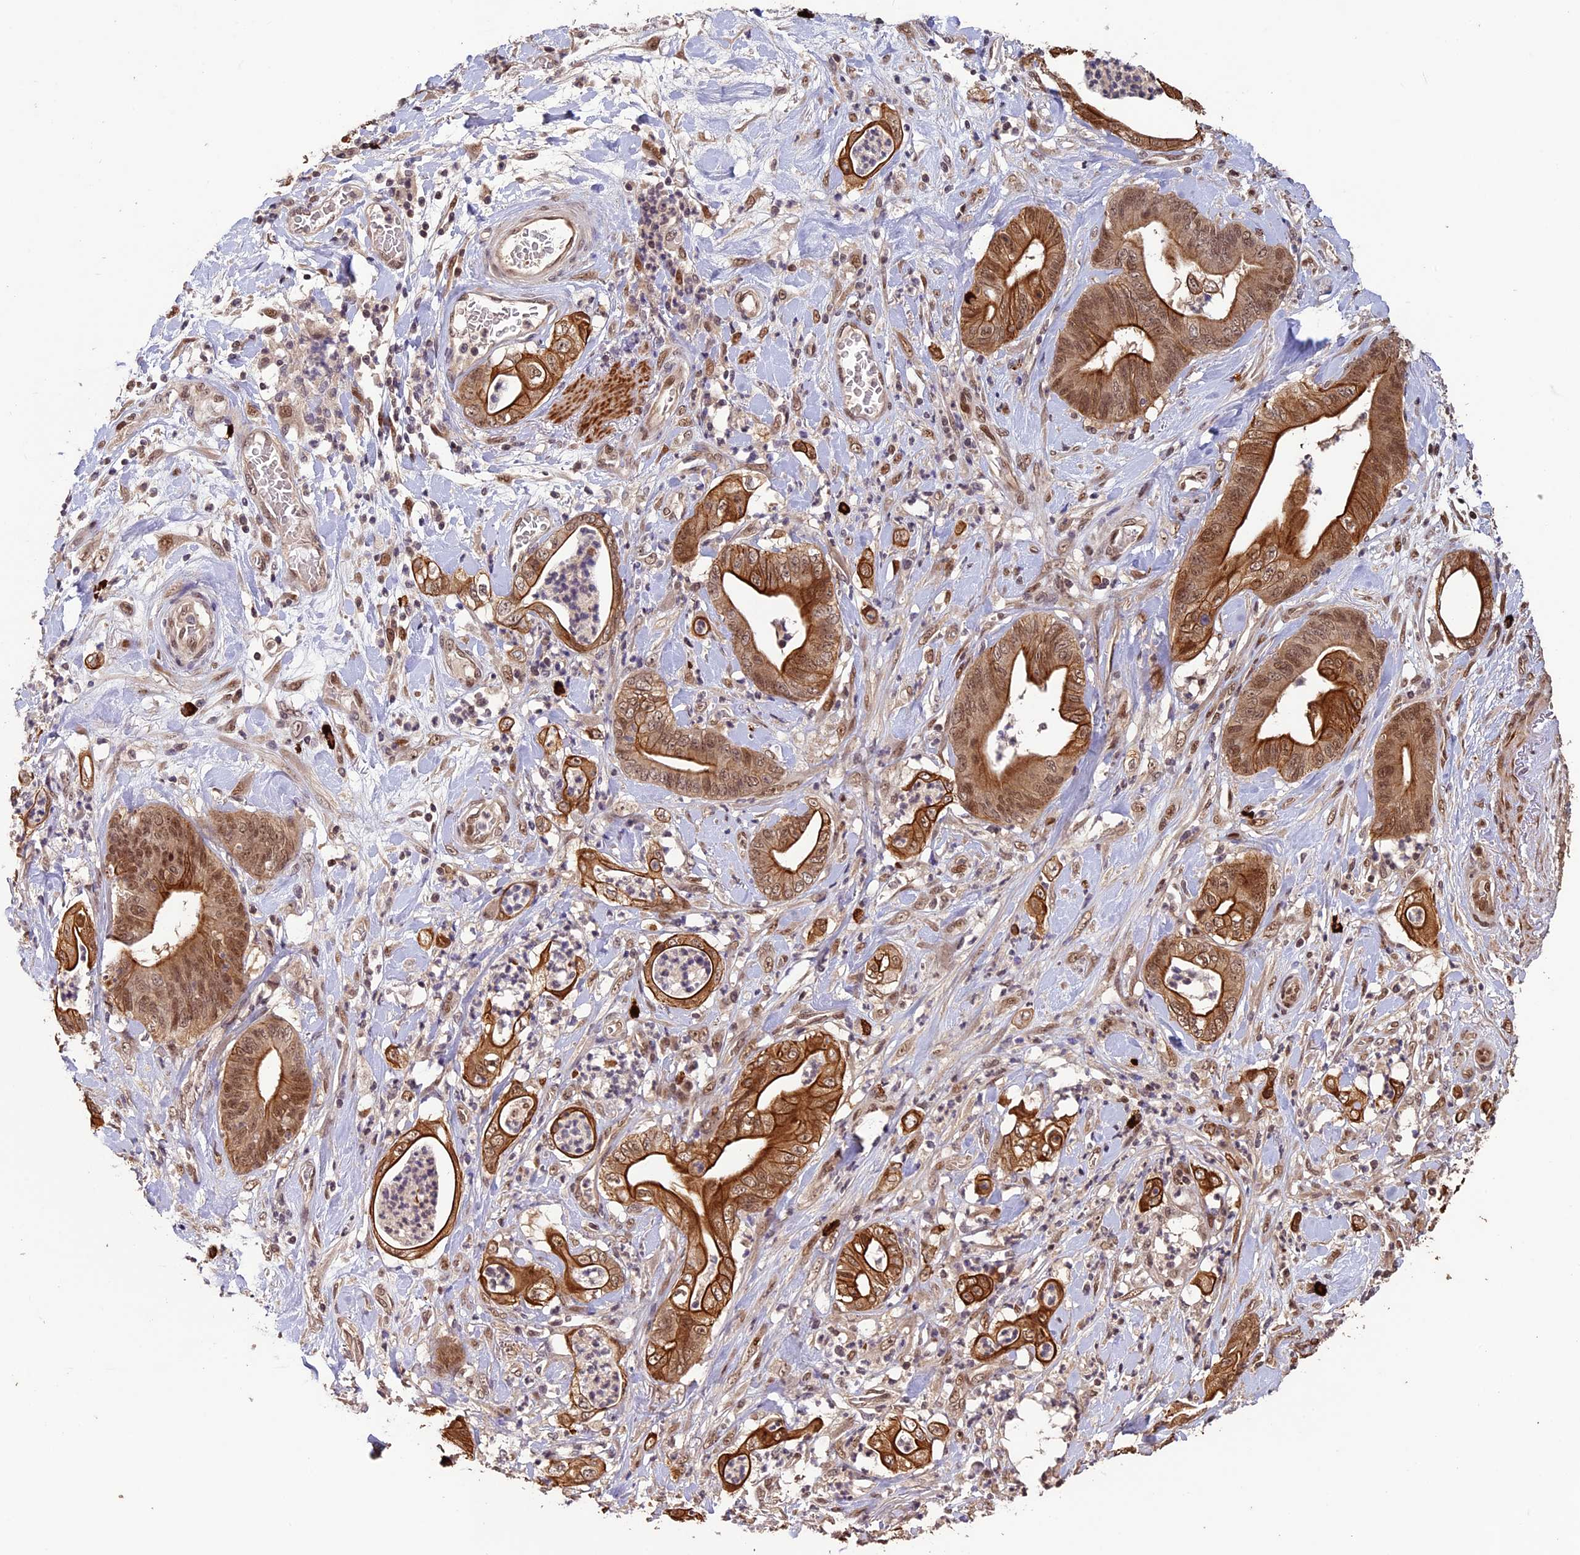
{"staining": {"intensity": "strong", "quantity": ">75%", "location": "cytoplasmic/membranous,nuclear"}, "tissue": "stomach cancer", "cell_type": "Tumor cells", "image_type": "cancer", "snomed": [{"axis": "morphology", "description": "Adenocarcinoma, NOS"}, {"axis": "topography", "description": "Stomach"}], "caption": "Approximately >75% of tumor cells in human adenocarcinoma (stomach) demonstrate strong cytoplasmic/membranous and nuclear protein positivity as visualized by brown immunohistochemical staining.", "gene": "NAE1", "patient": {"sex": "female", "age": 73}}